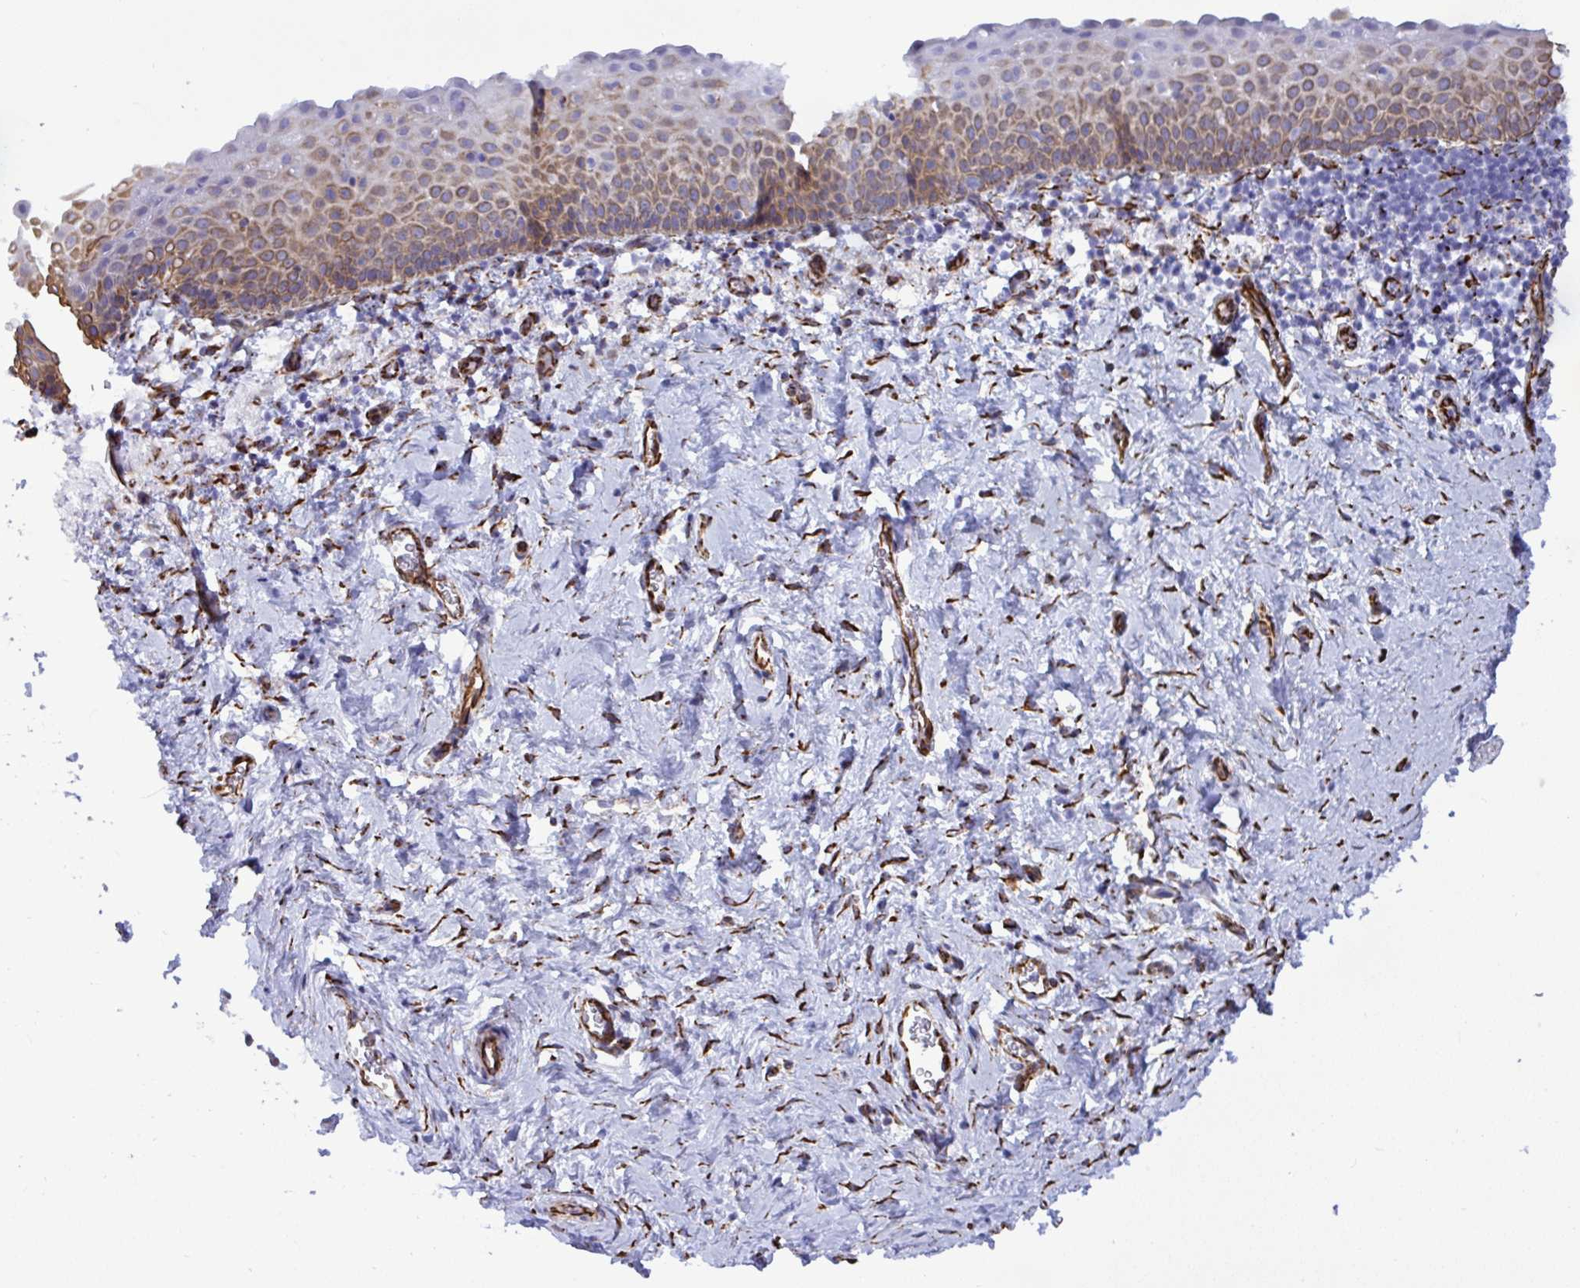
{"staining": {"intensity": "moderate", "quantity": "25%-75%", "location": "cytoplasmic/membranous"}, "tissue": "vagina", "cell_type": "Squamous epithelial cells", "image_type": "normal", "snomed": [{"axis": "morphology", "description": "Normal tissue, NOS"}, {"axis": "topography", "description": "Vagina"}], "caption": "Protein analysis of benign vagina reveals moderate cytoplasmic/membranous staining in about 25%-75% of squamous epithelial cells.", "gene": "SMAD5", "patient": {"sex": "female", "age": 61}}